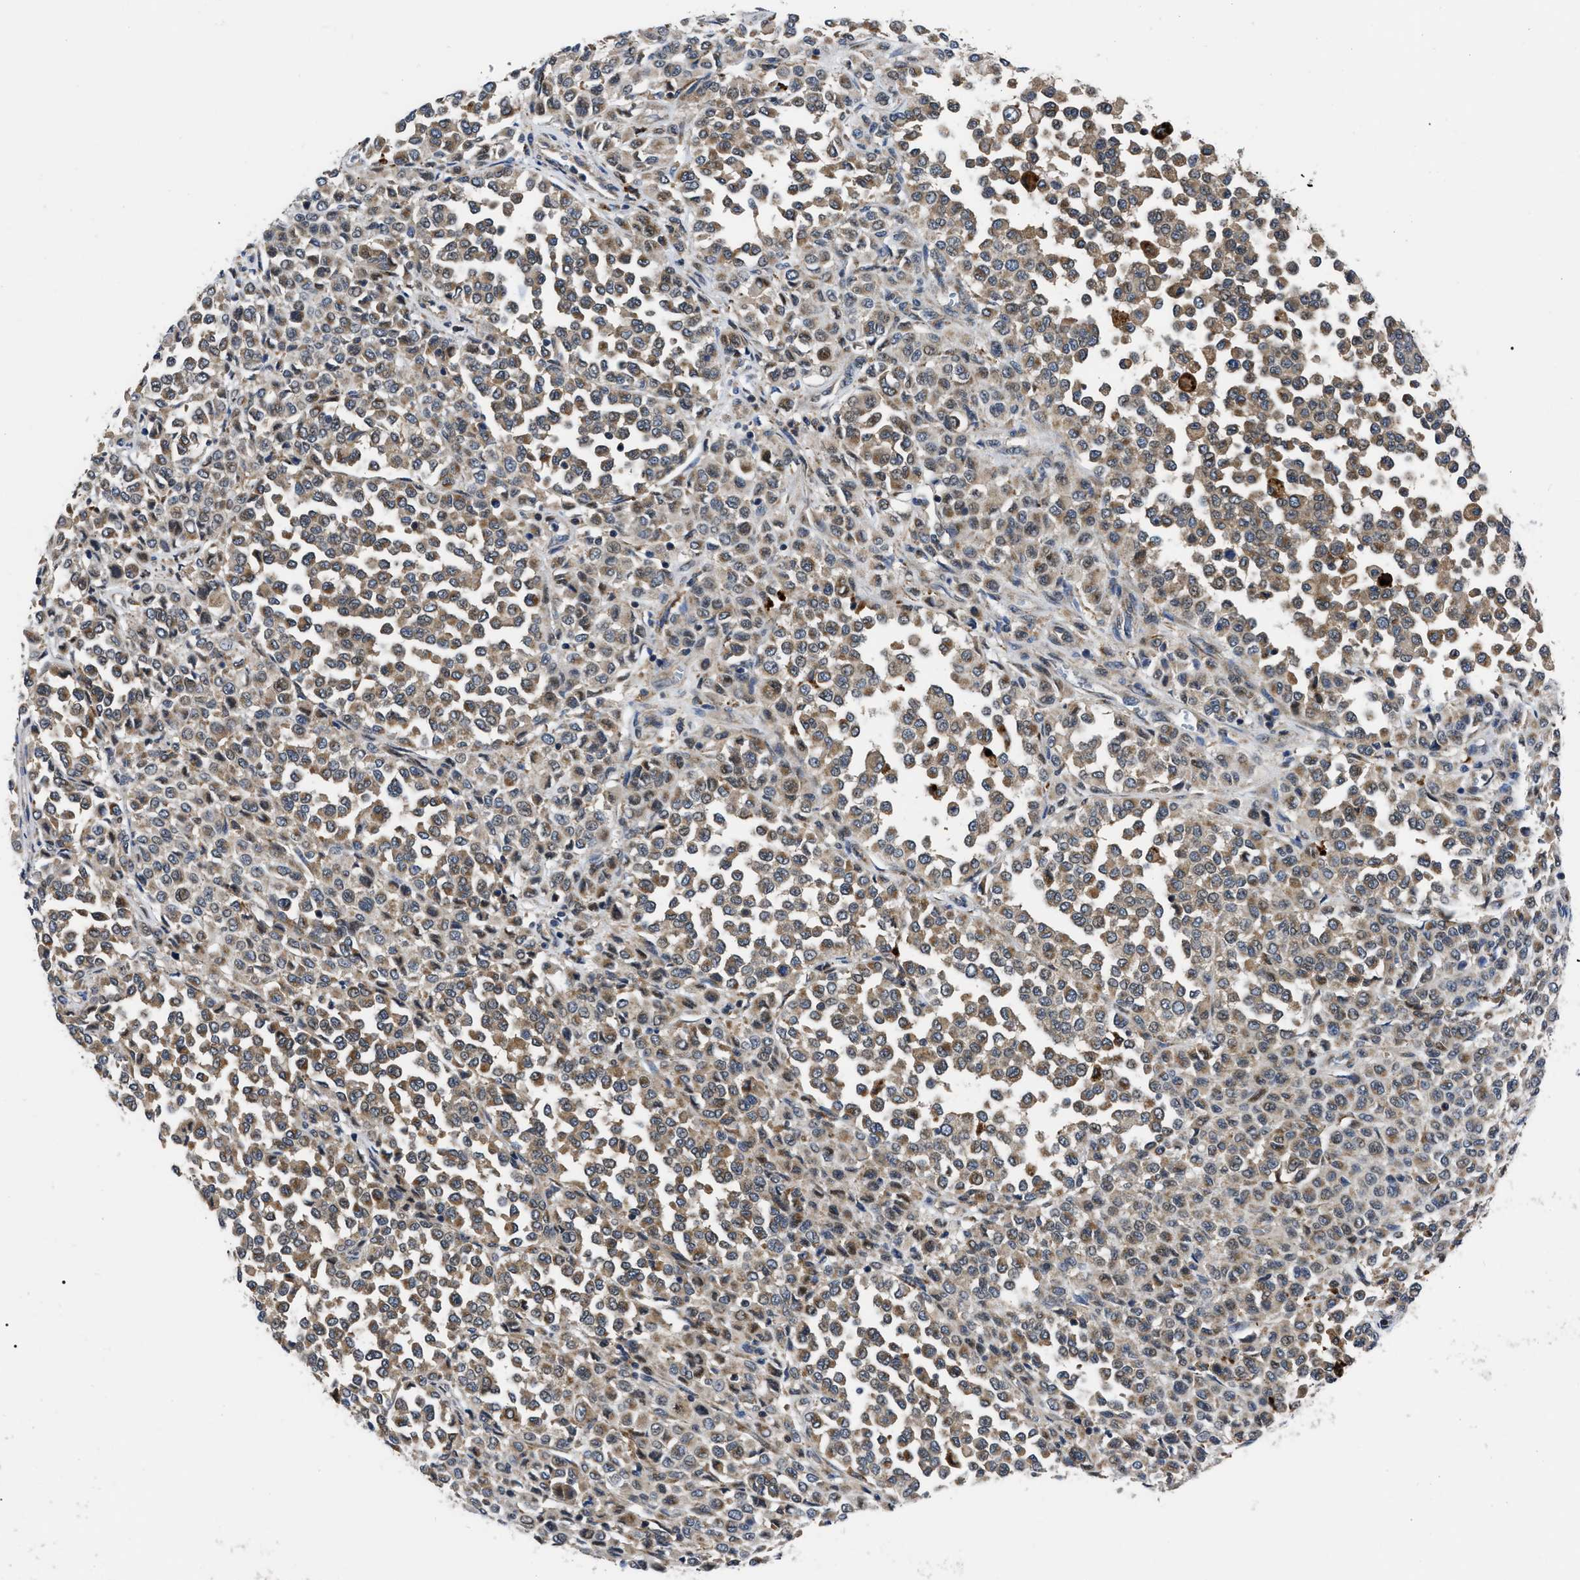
{"staining": {"intensity": "moderate", "quantity": ">75%", "location": "cytoplasmic/membranous"}, "tissue": "melanoma", "cell_type": "Tumor cells", "image_type": "cancer", "snomed": [{"axis": "morphology", "description": "Malignant melanoma, Metastatic site"}, {"axis": "topography", "description": "Pancreas"}], "caption": "IHC photomicrograph of human malignant melanoma (metastatic site) stained for a protein (brown), which reveals medium levels of moderate cytoplasmic/membranous staining in about >75% of tumor cells.", "gene": "PPWD1", "patient": {"sex": "female", "age": 30}}